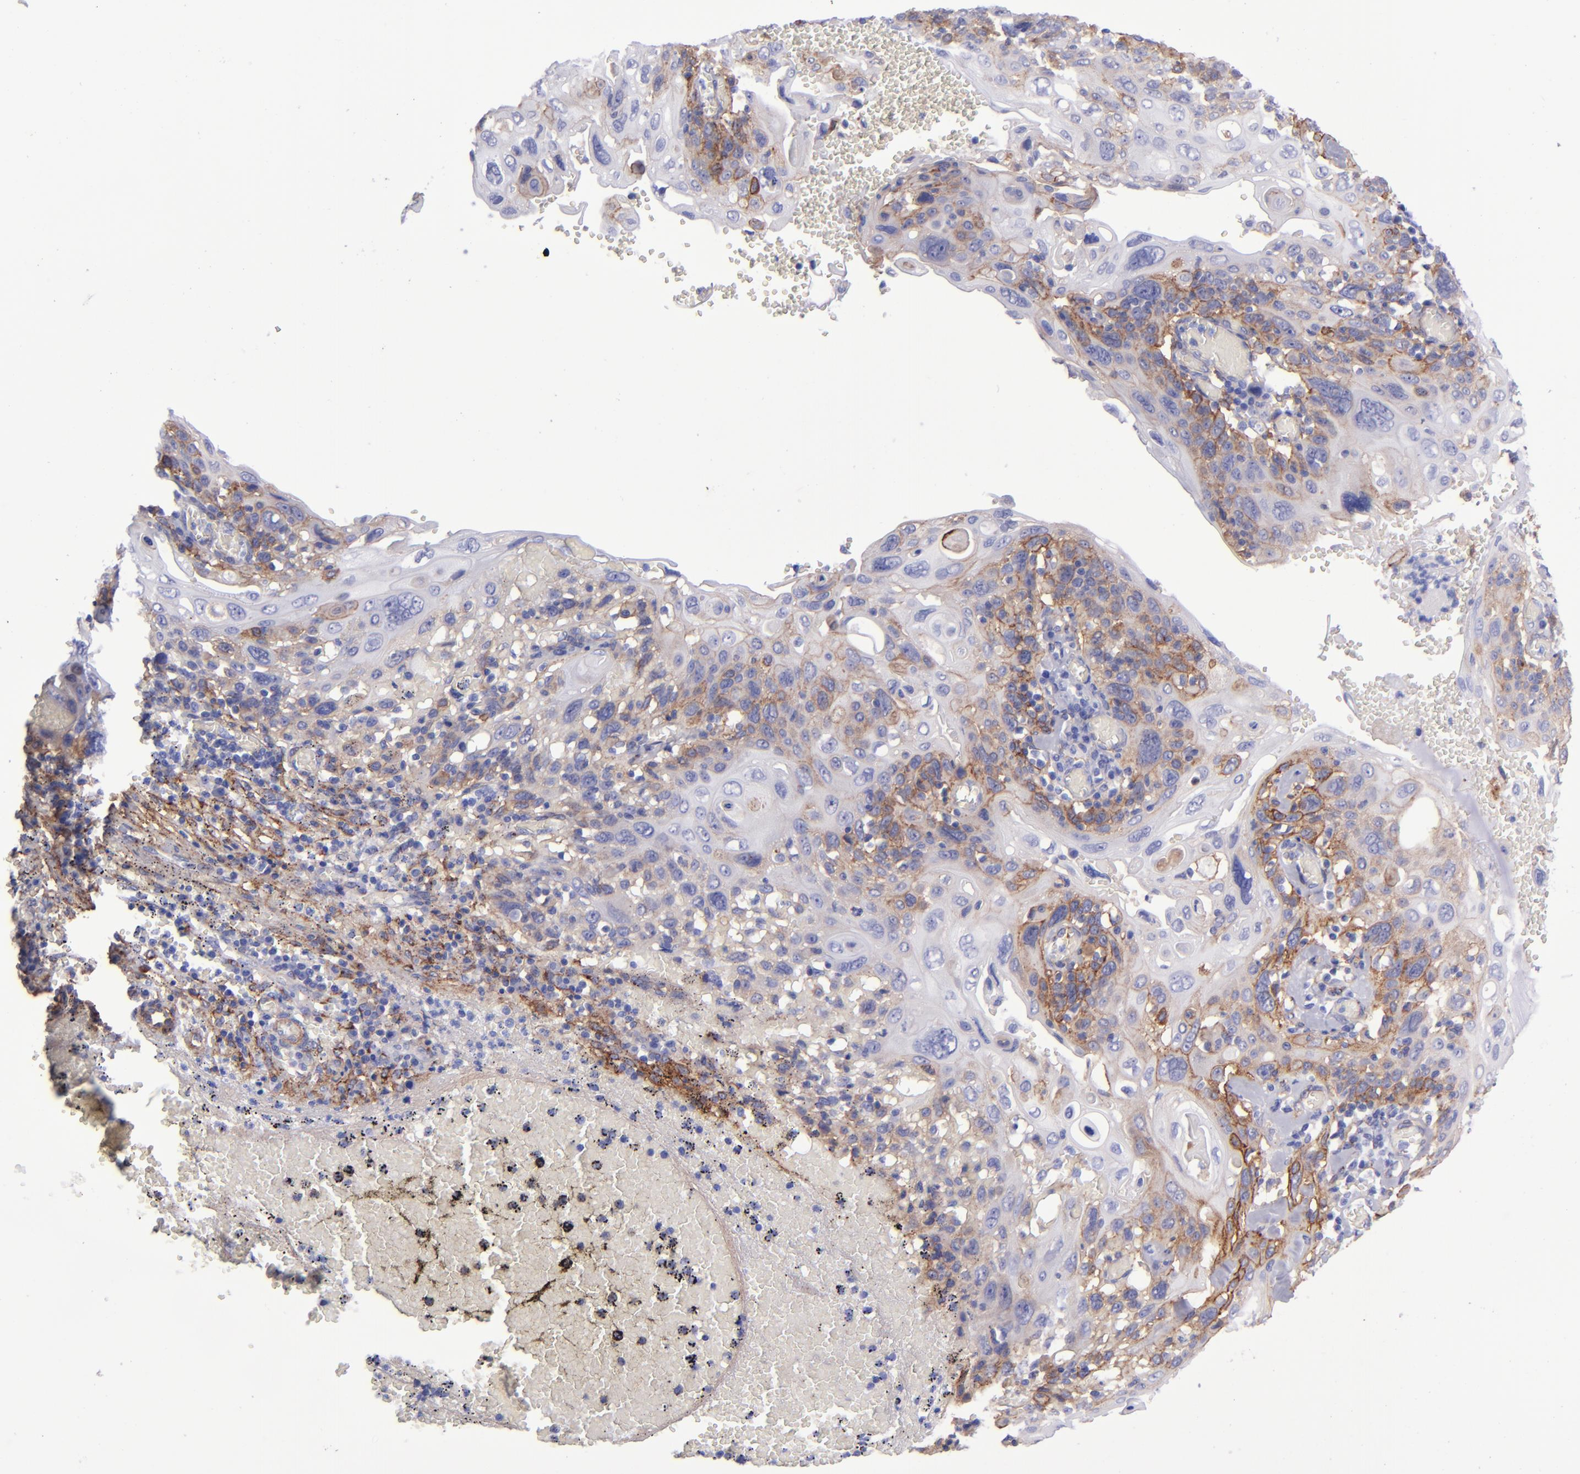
{"staining": {"intensity": "moderate", "quantity": "<25%", "location": "cytoplasmic/membranous"}, "tissue": "cervical cancer", "cell_type": "Tumor cells", "image_type": "cancer", "snomed": [{"axis": "morphology", "description": "Squamous cell carcinoma, NOS"}, {"axis": "topography", "description": "Cervix"}], "caption": "IHC of human cervical squamous cell carcinoma displays low levels of moderate cytoplasmic/membranous positivity in approximately <25% of tumor cells.", "gene": "ITGAV", "patient": {"sex": "female", "age": 54}}